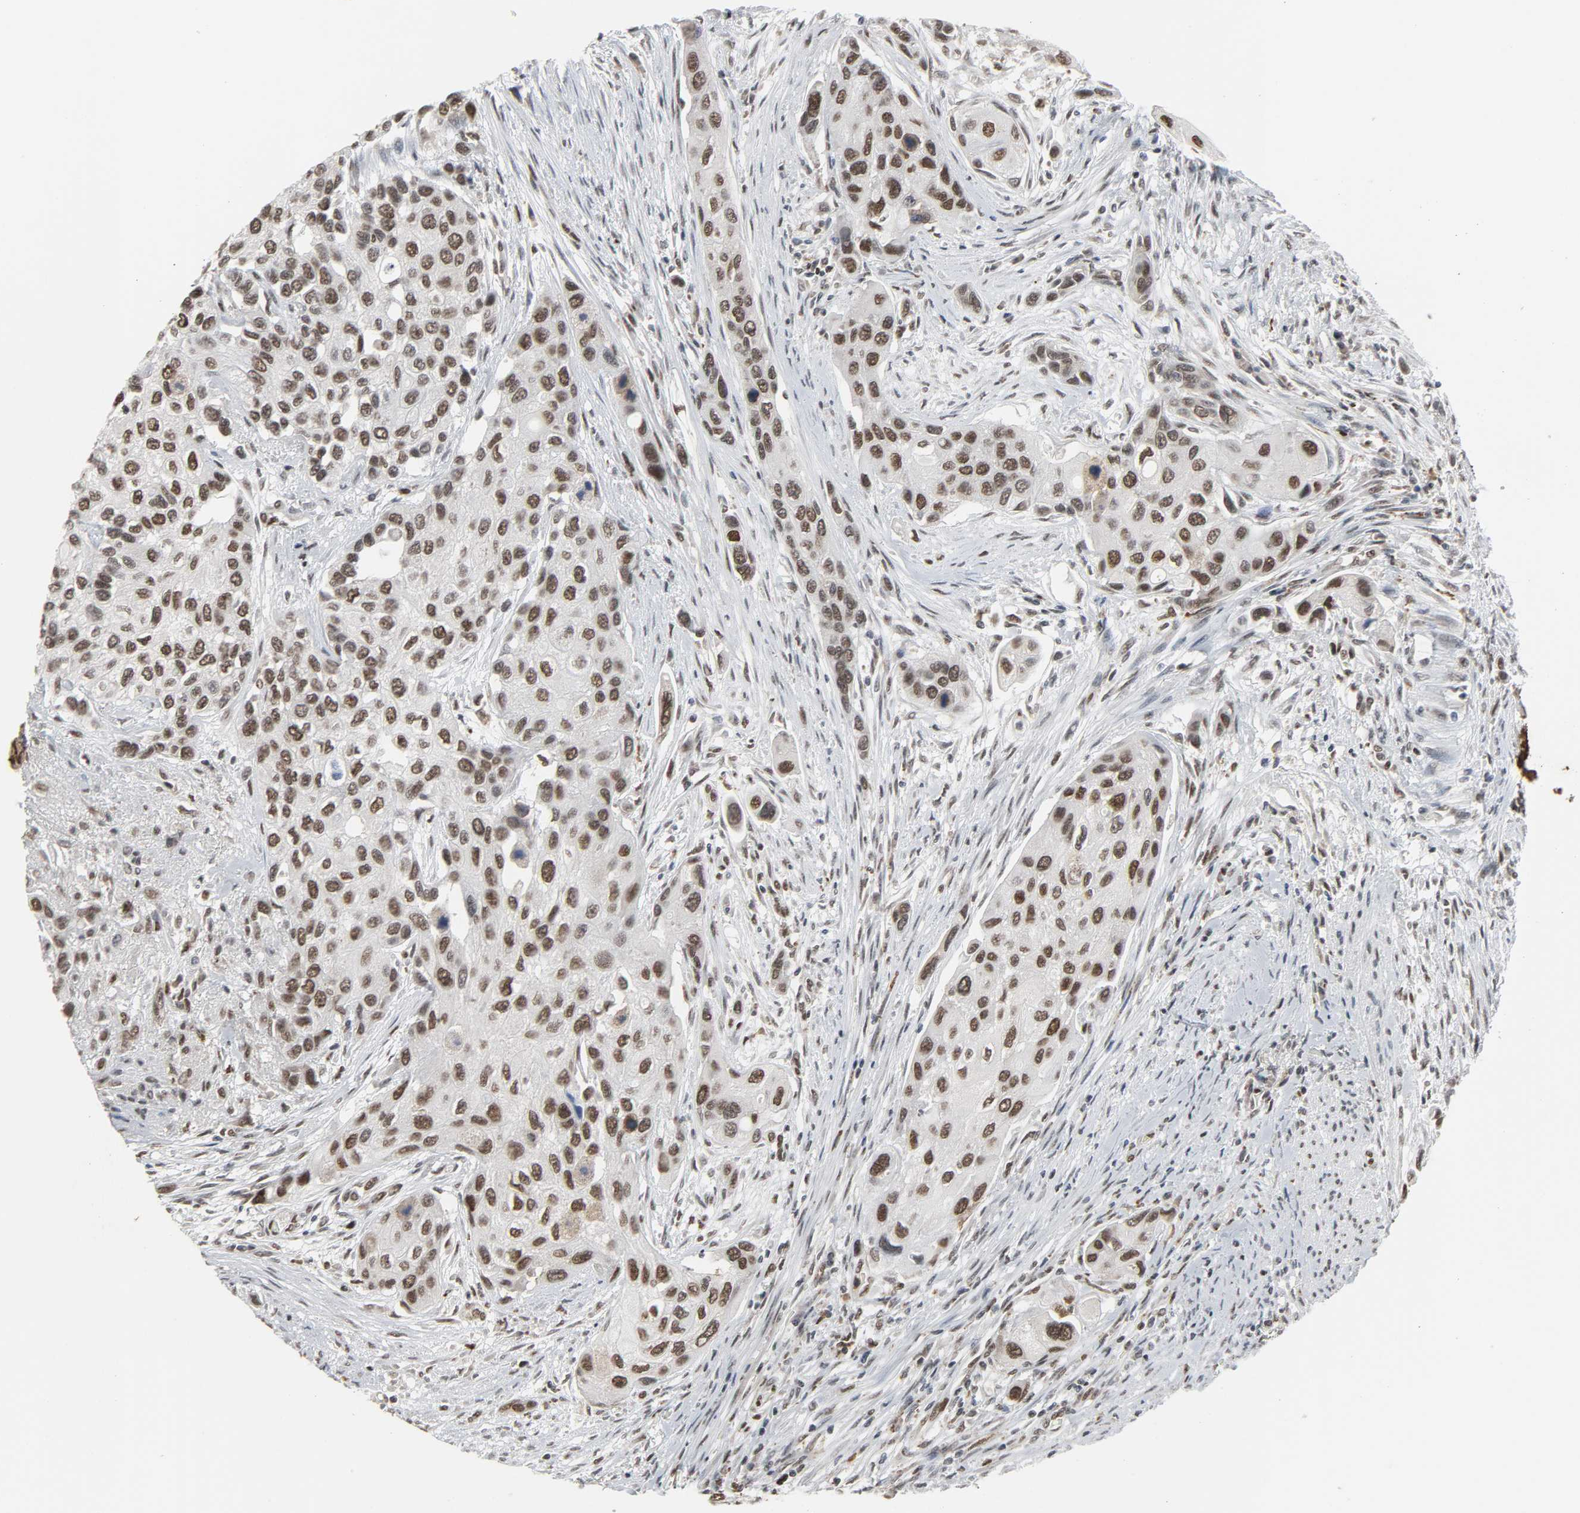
{"staining": {"intensity": "moderate", "quantity": ">75%", "location": "nuclear"}, "tissue": "urothelial cancer", "cell_type": "Tumor cells", "image_type": "cancer", "snomed": [{"axis": "morphology", "description": "Urothelial carcinoma, High grade"}, {"axis": "topography", "description": "Urinary bladder"}], "caption": "Immunohistochemistry (DAB (3,3'-diaminobenzidine)) staining of human high-grade urothelial carcinoma displays moderate nuclear protein positivity in approximately >75% of tumor cells. (IHC, brightfield microscopy, high magnification).", "gene": "DAZAP1", "patient": {"sex": "female", "age": 56}}